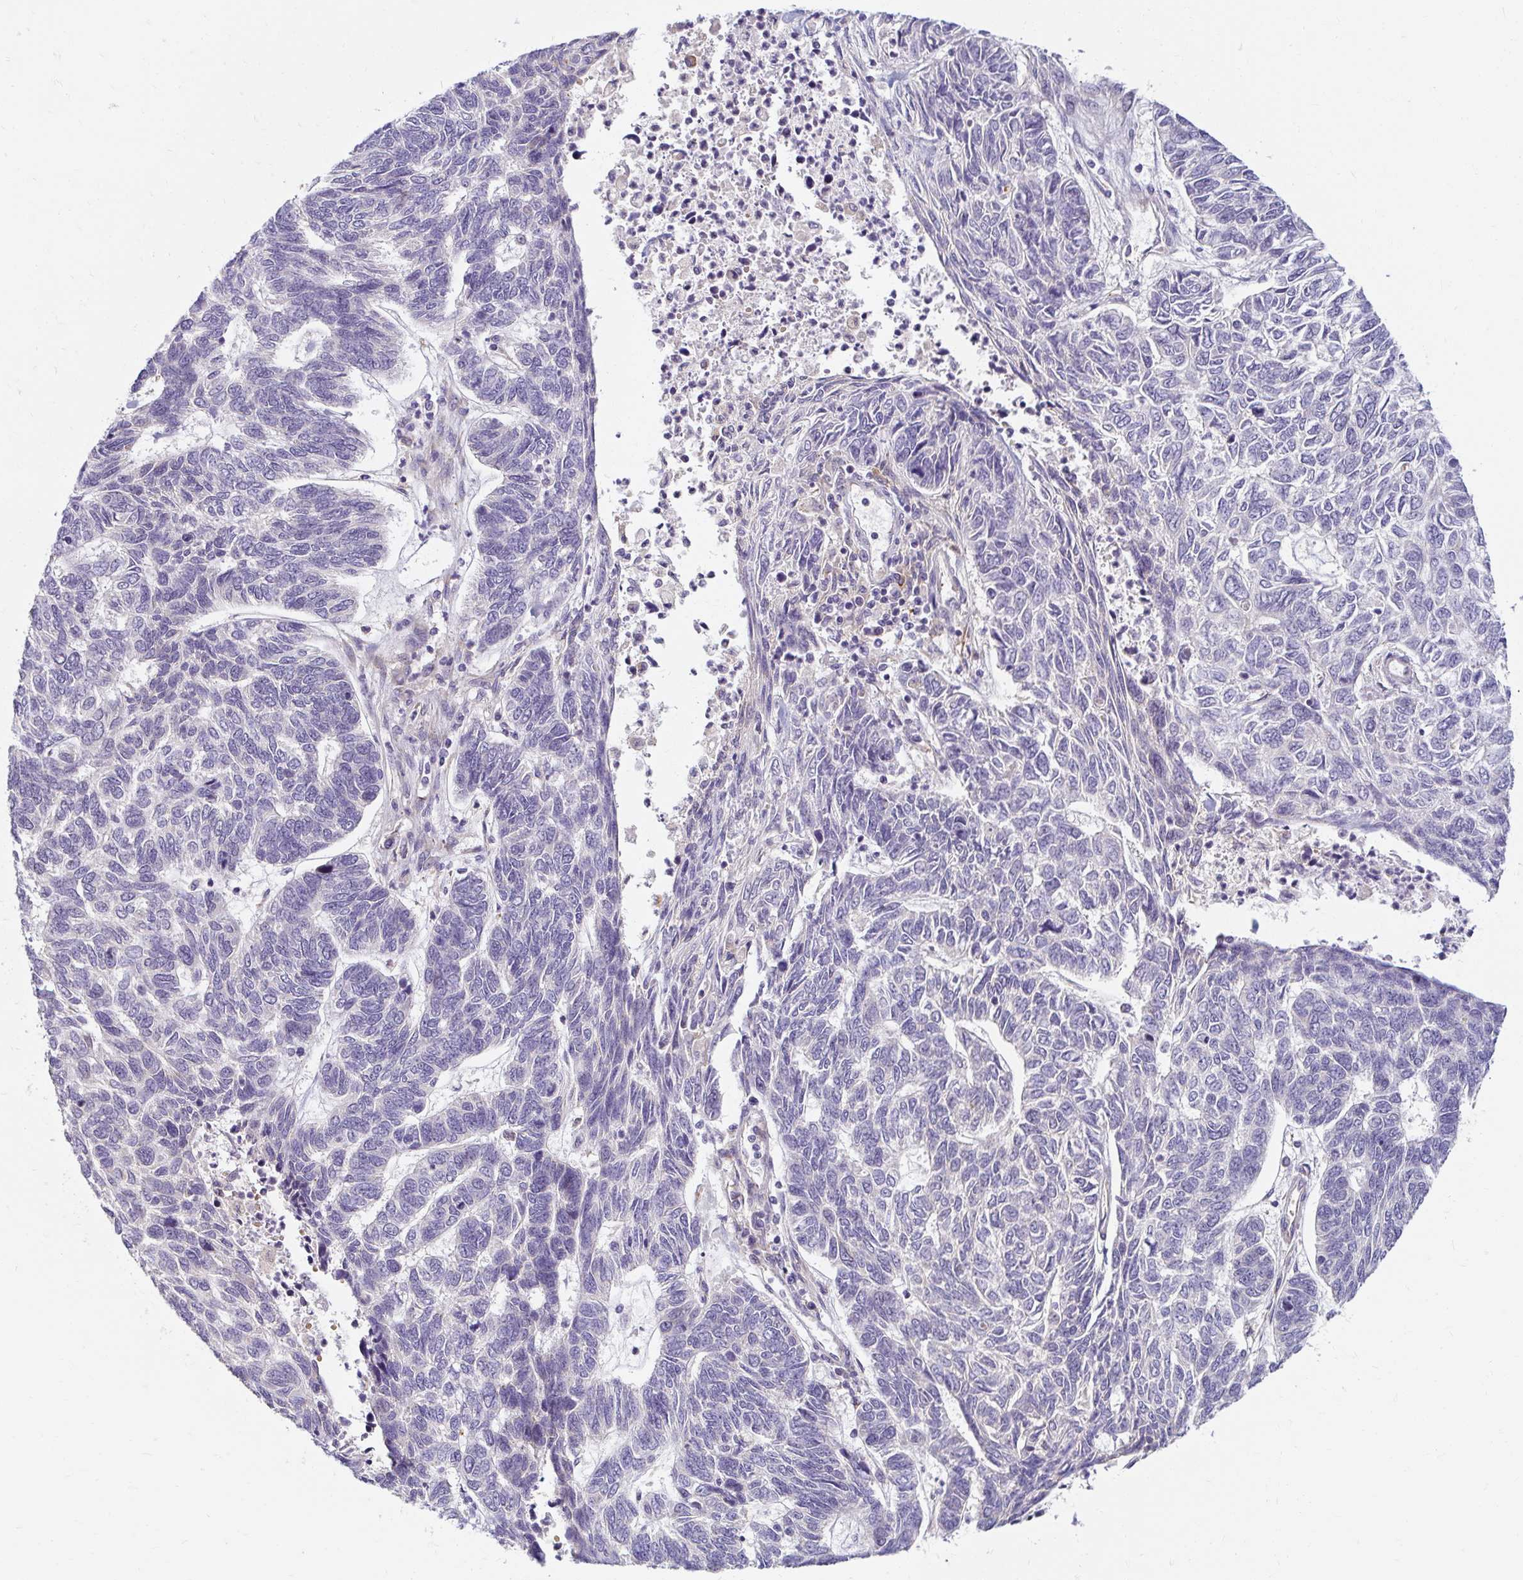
{"staining": {"intensity": "negative", "quantity": "none", "location": "none"}, "tissue": "skin cancer", "cell_type": "Tumor cells", "image_type": "cancer", "snomed": [{"axis": "morphology", "description": "Basal cell carcinoma"}, {"axis": "topography", "description": "Skin"}], "caption": "This is an IHC micrograph of skin cancer. There is no positivity in tumor cells.", "gene": "SKP2", "patient": {"sex": "female", "age": 65}}